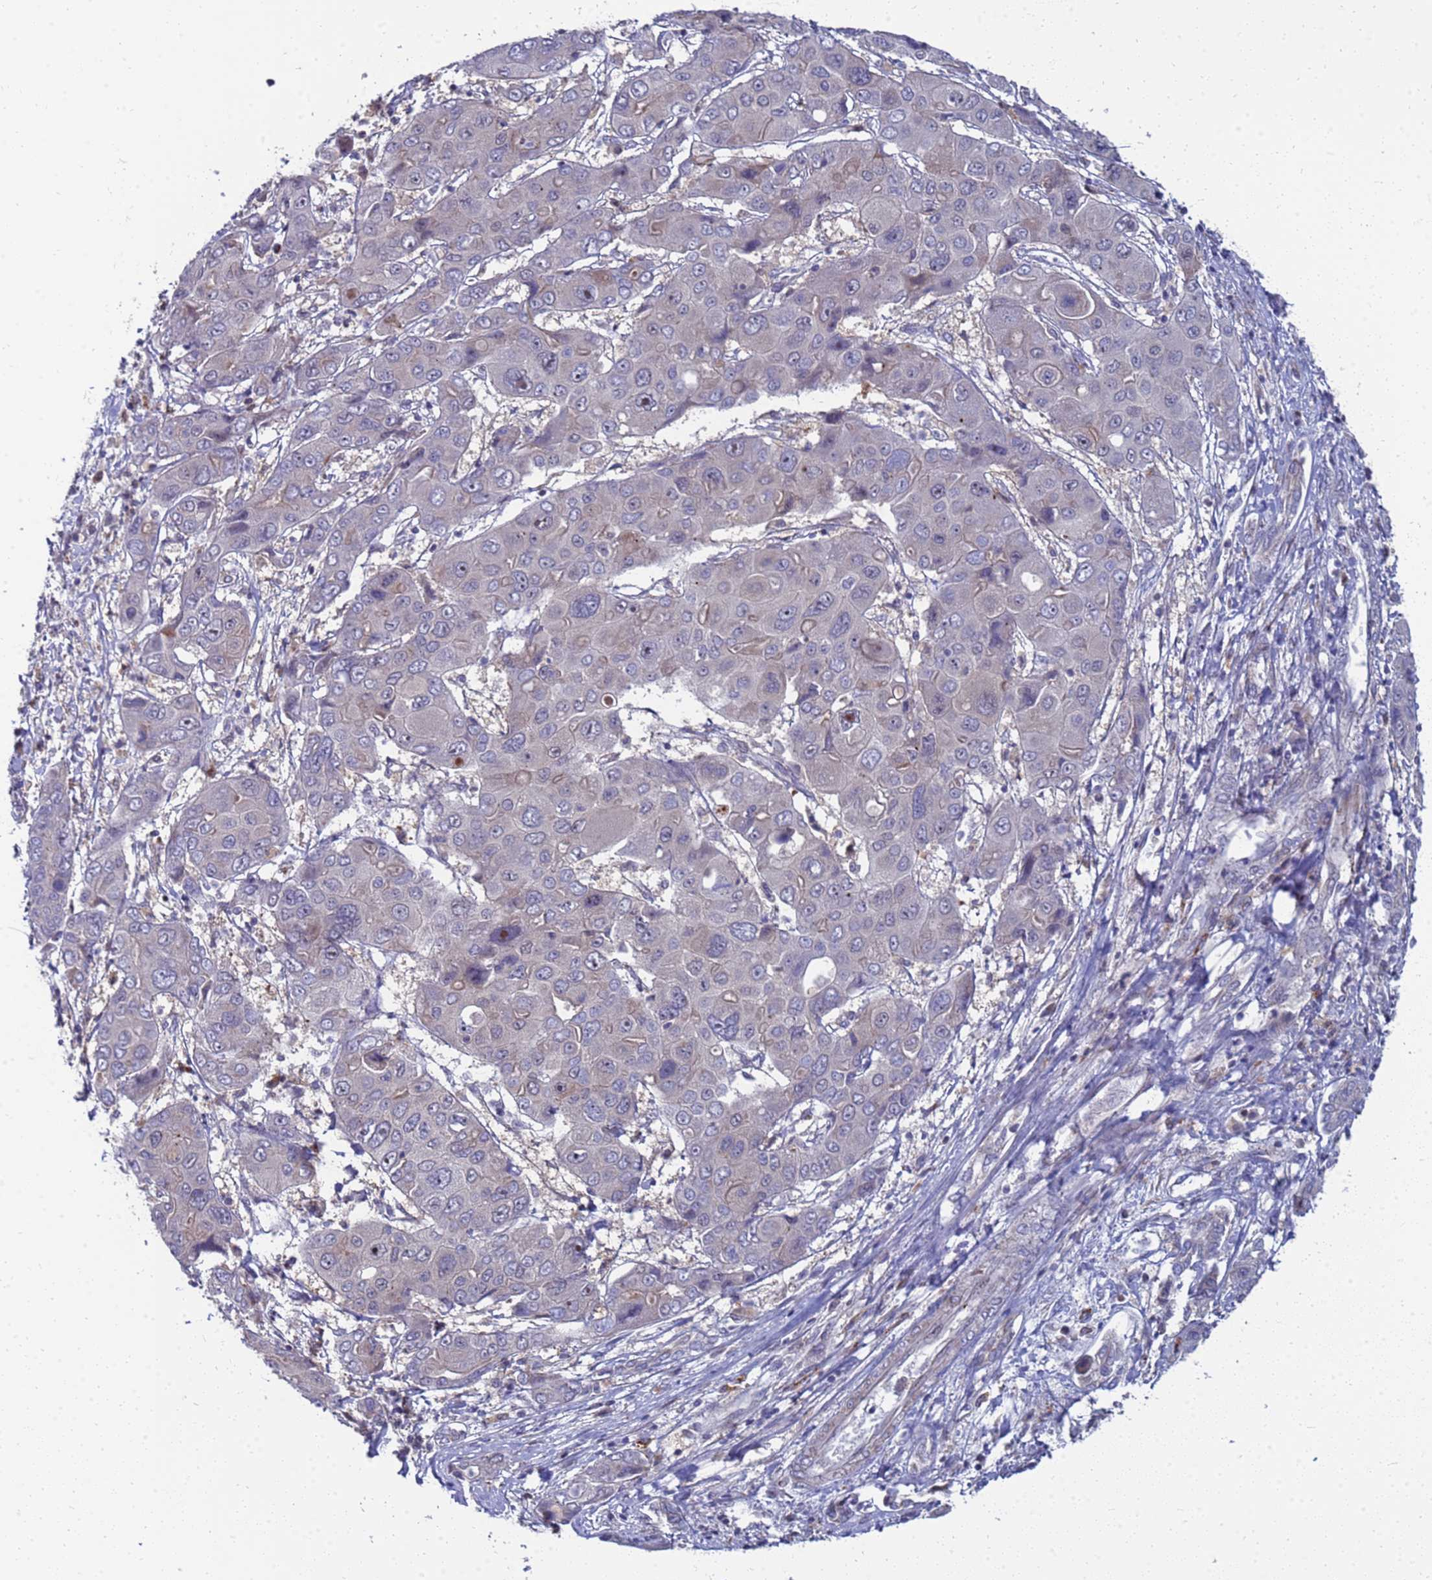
{"staining": {"intensity": "negative", "quantity": "none", "location": "none"}, "tissue": "liver cancer", "cell_type": "Tumor cells", "image_type": "cancer", "snomed": [{"axis": "morphology", "description": "Cholangiocarcinoma"}, {"axis": "topography", "description": "Liver"}], "caption": "Immunohistochemical staining of liver cancer (cholangiocarcinoma) shows no significant staining in tumor cells. (DAB (3,3'-diaminobenzidine) immunohistochemistry (IHC) with hematoxylin counter stain).", "gene": "ENOSF1", "patient": {"sex": "male", "age": 67}}